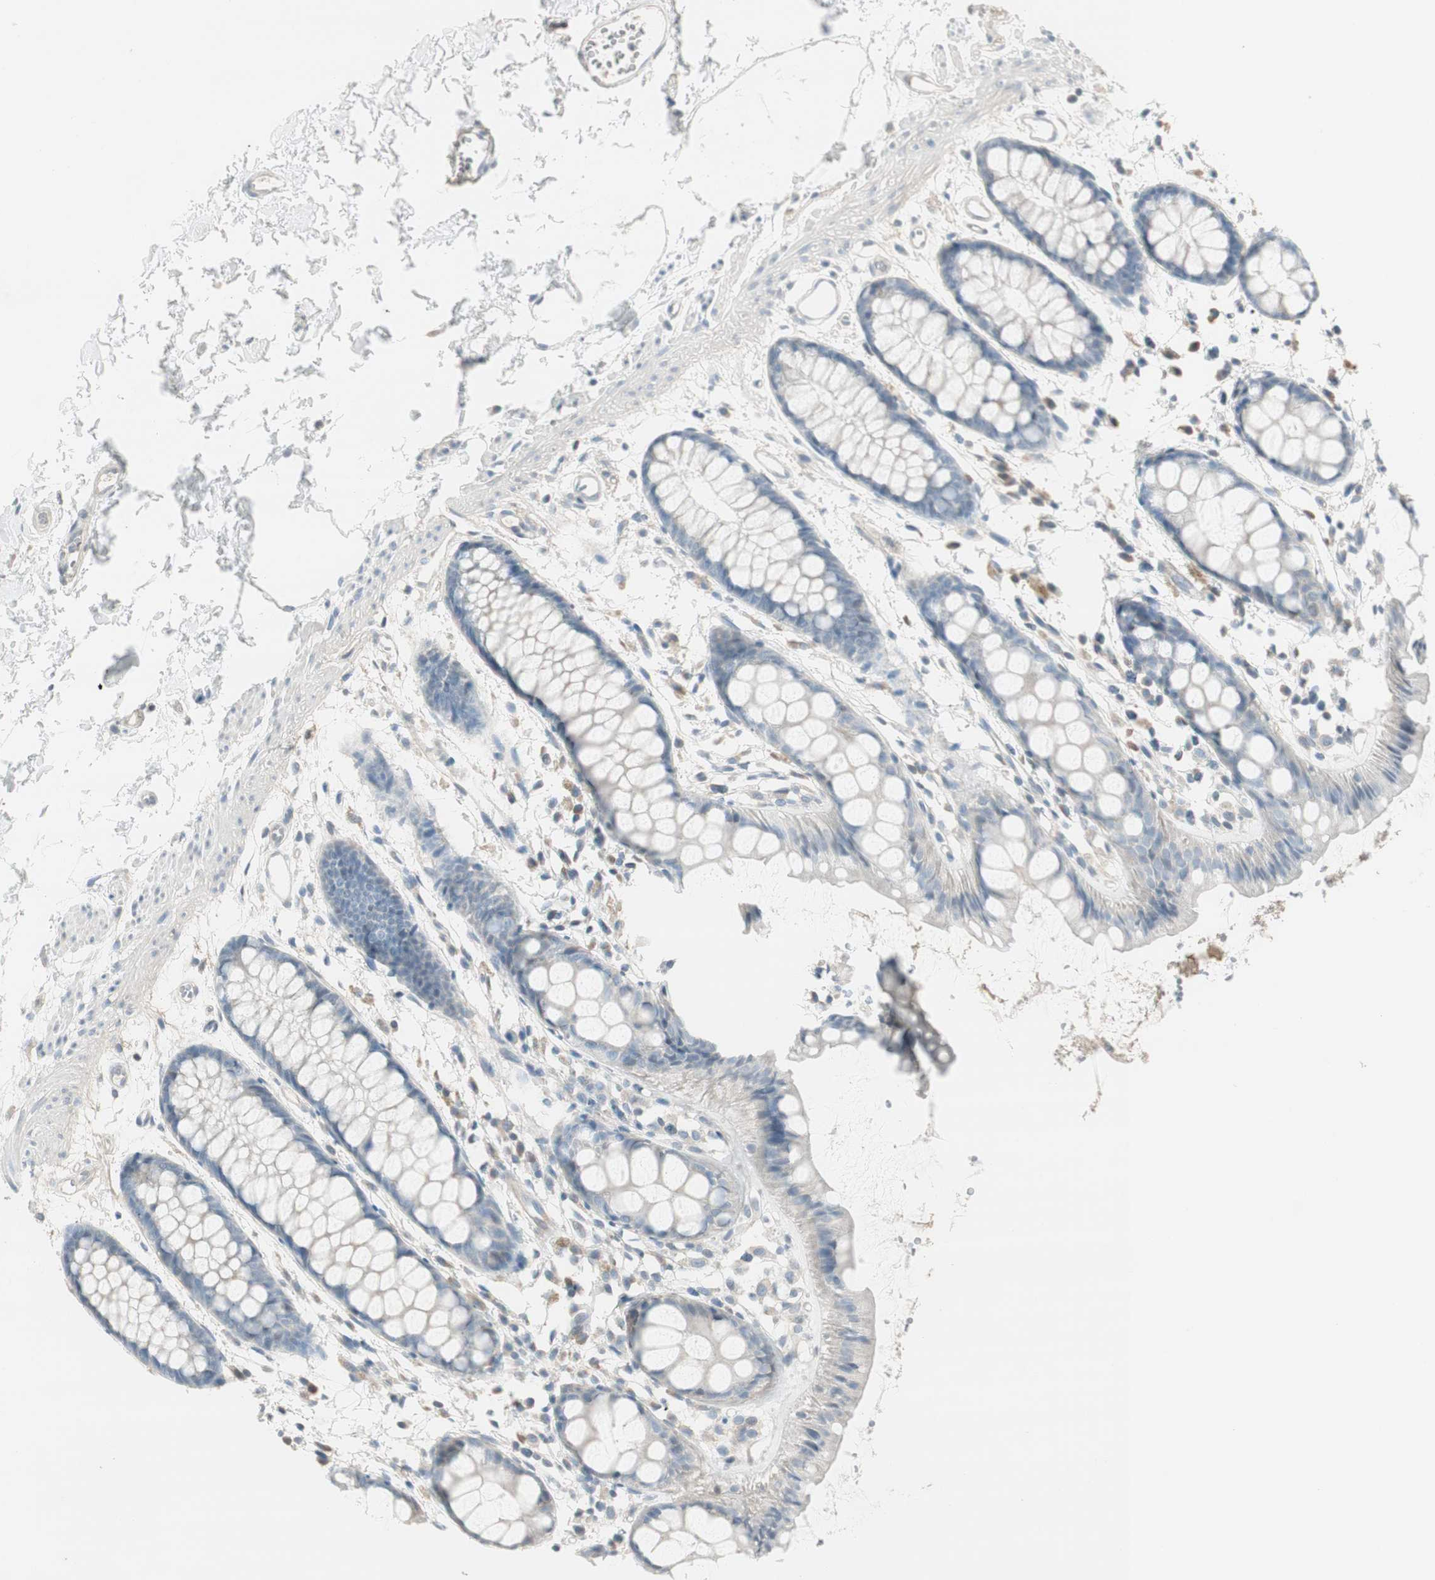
{"staining": {"intensity": "weak", "quantity": "<25%", "location": "cytoplasmic/membranous"}, "tissue": "rectum", "cell_type": "Glandular cells", "image_type": "normal", "snomed": [{"axis": "morphology", "description": "Normal tissue, NOS"}, {"axis": "topography", "description": "Rectum"}], "caption": "Histopathology image shows no protein positivity in glandular cells of benign rectum. (DAB IHC with hematoxylin counter stain).", "gene": "EVA1A", "patient": {"sex": "female", "age": 66}}